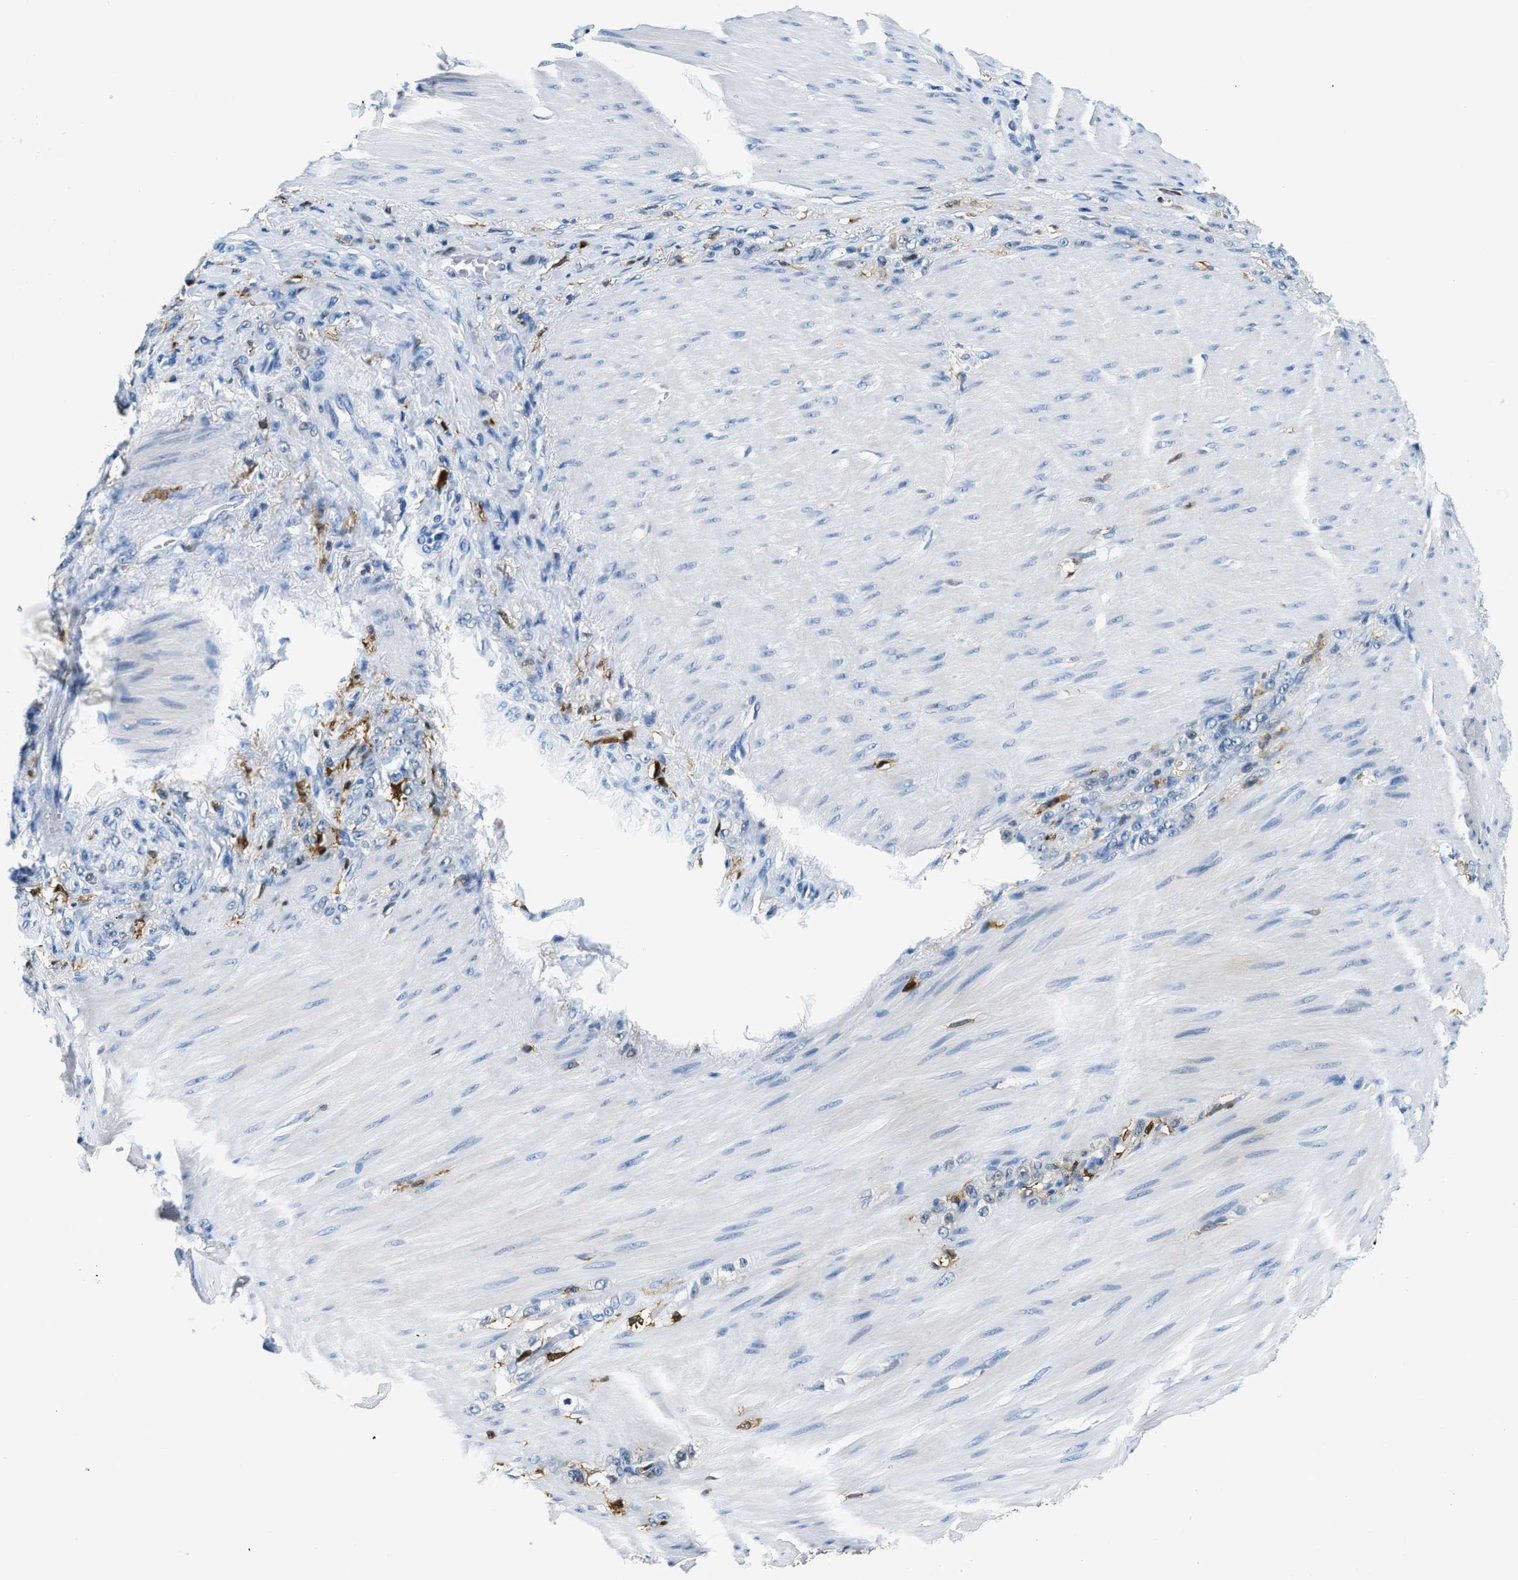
{"staining": {"intensity": "negative", "quantity": "none", "location": "none"}, "tissue": "stomach cancer", "cell_type": "Tumor cells", "image_type": "cancer", "snomed": [{"axis": "morphology", "description": "Normal tissue, NOS"}, {"axis": "morphology", "description": "Adenocarcinoma, NOS"}, {"axis": "topography", "description": "Stomach"}], "caption": "The image displays no staining of tumor cells in adenocarcinoma (stomach).", "gene": "CAPG", "patient": {"sex": "male", "age": 82}}